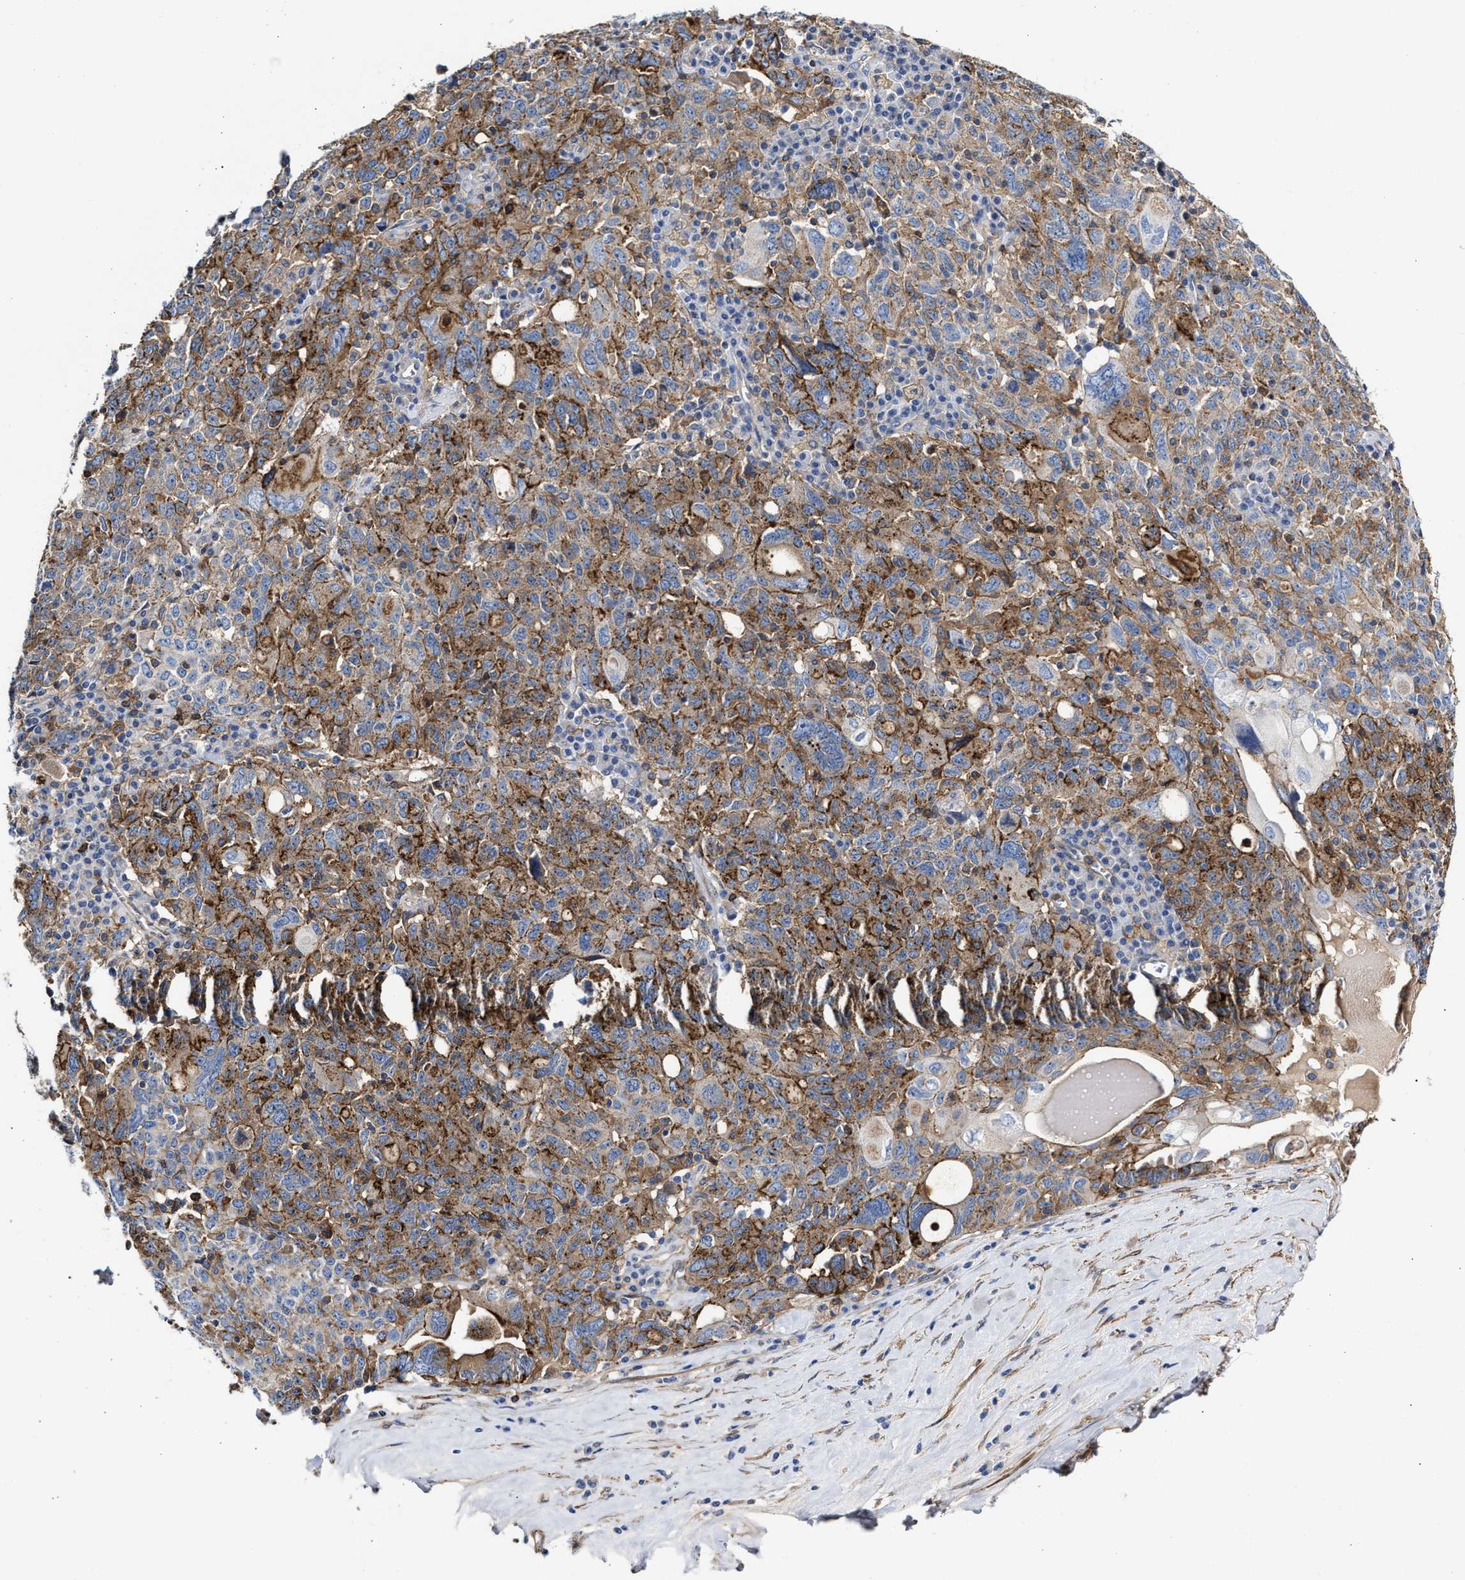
{"staining": {"intensity": "weak", "quantity": "<25%", "location": "cytoplasmic/membranous"}, "tissue": "ovarian cancer", "cell_type": "Tumor cells", "image_type": "cancer", "snomed": [{"axis": "morphology", "description": "Carcinoma, endometroid"}, {"axis": "topography", "description": "Ovary"}], "caption": "This is an IHC micrograph of human ovarian cancer. There is no positivity in tumor cells.", "gene": "HS3ST5", "patient": {"sex": "female", "age": 62}}